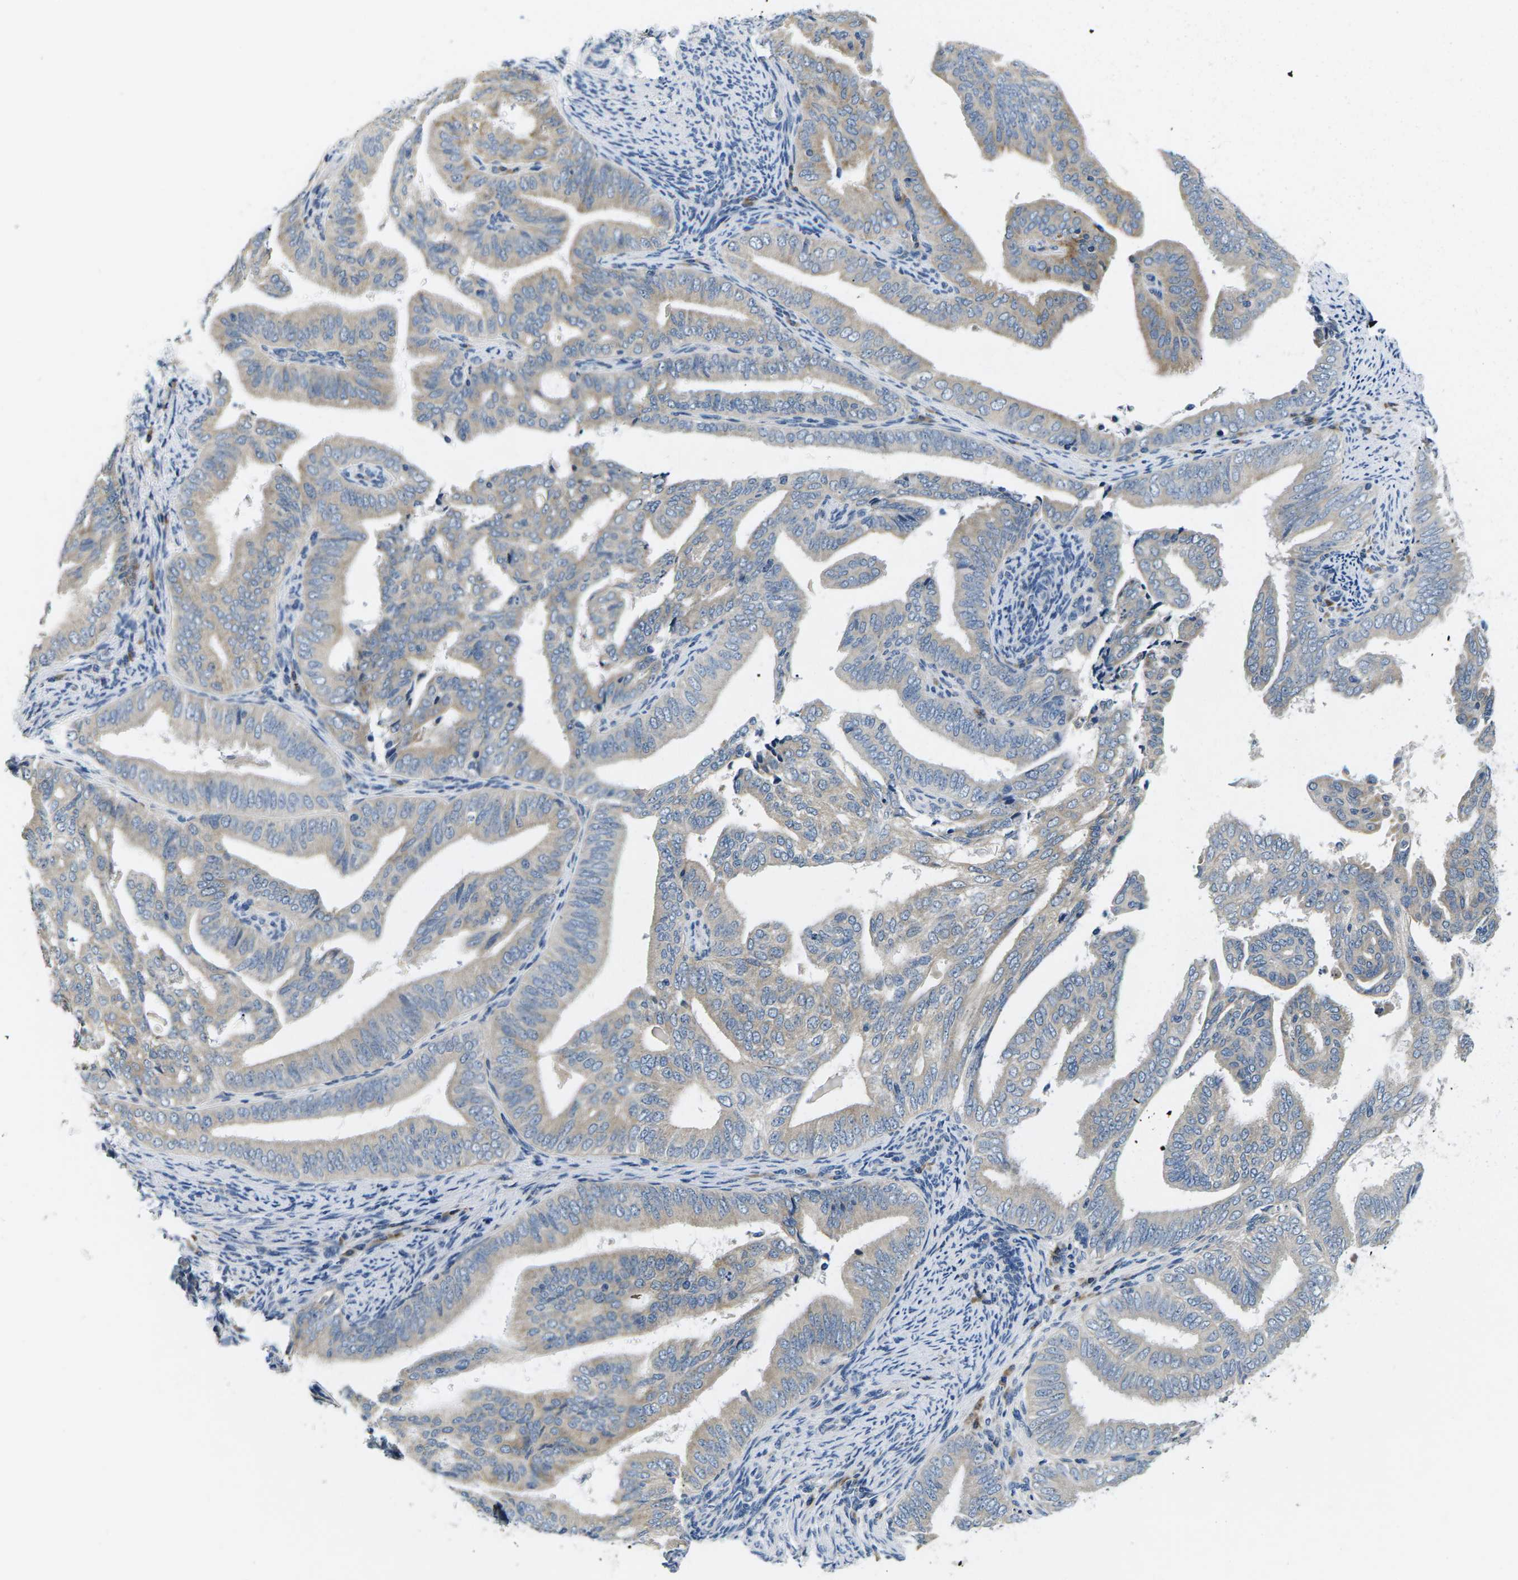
{"staining": {"intensity": "moderate", "quantity": "<25%", "location": "cytoplasmic/membranous"}, "tissue": "endometrial cancer", "cell_type": "Tumor cells", "image_type": "cancer", "snomed": [{"axis": "morphology", "description": "Adenocarcinoma, NOS"}, {"axis": "topography", "description": "Endometrium"}], "caption": "An immunohistochemistry micrograph of neoplastic tissue is shown. Protein staining in brown shows moderate cytoplasmic/membranous positivity in endometrial cancer within tumor cells.", "gene": "ERGIC3", "patient": {"sex": "female", "age": 58}}